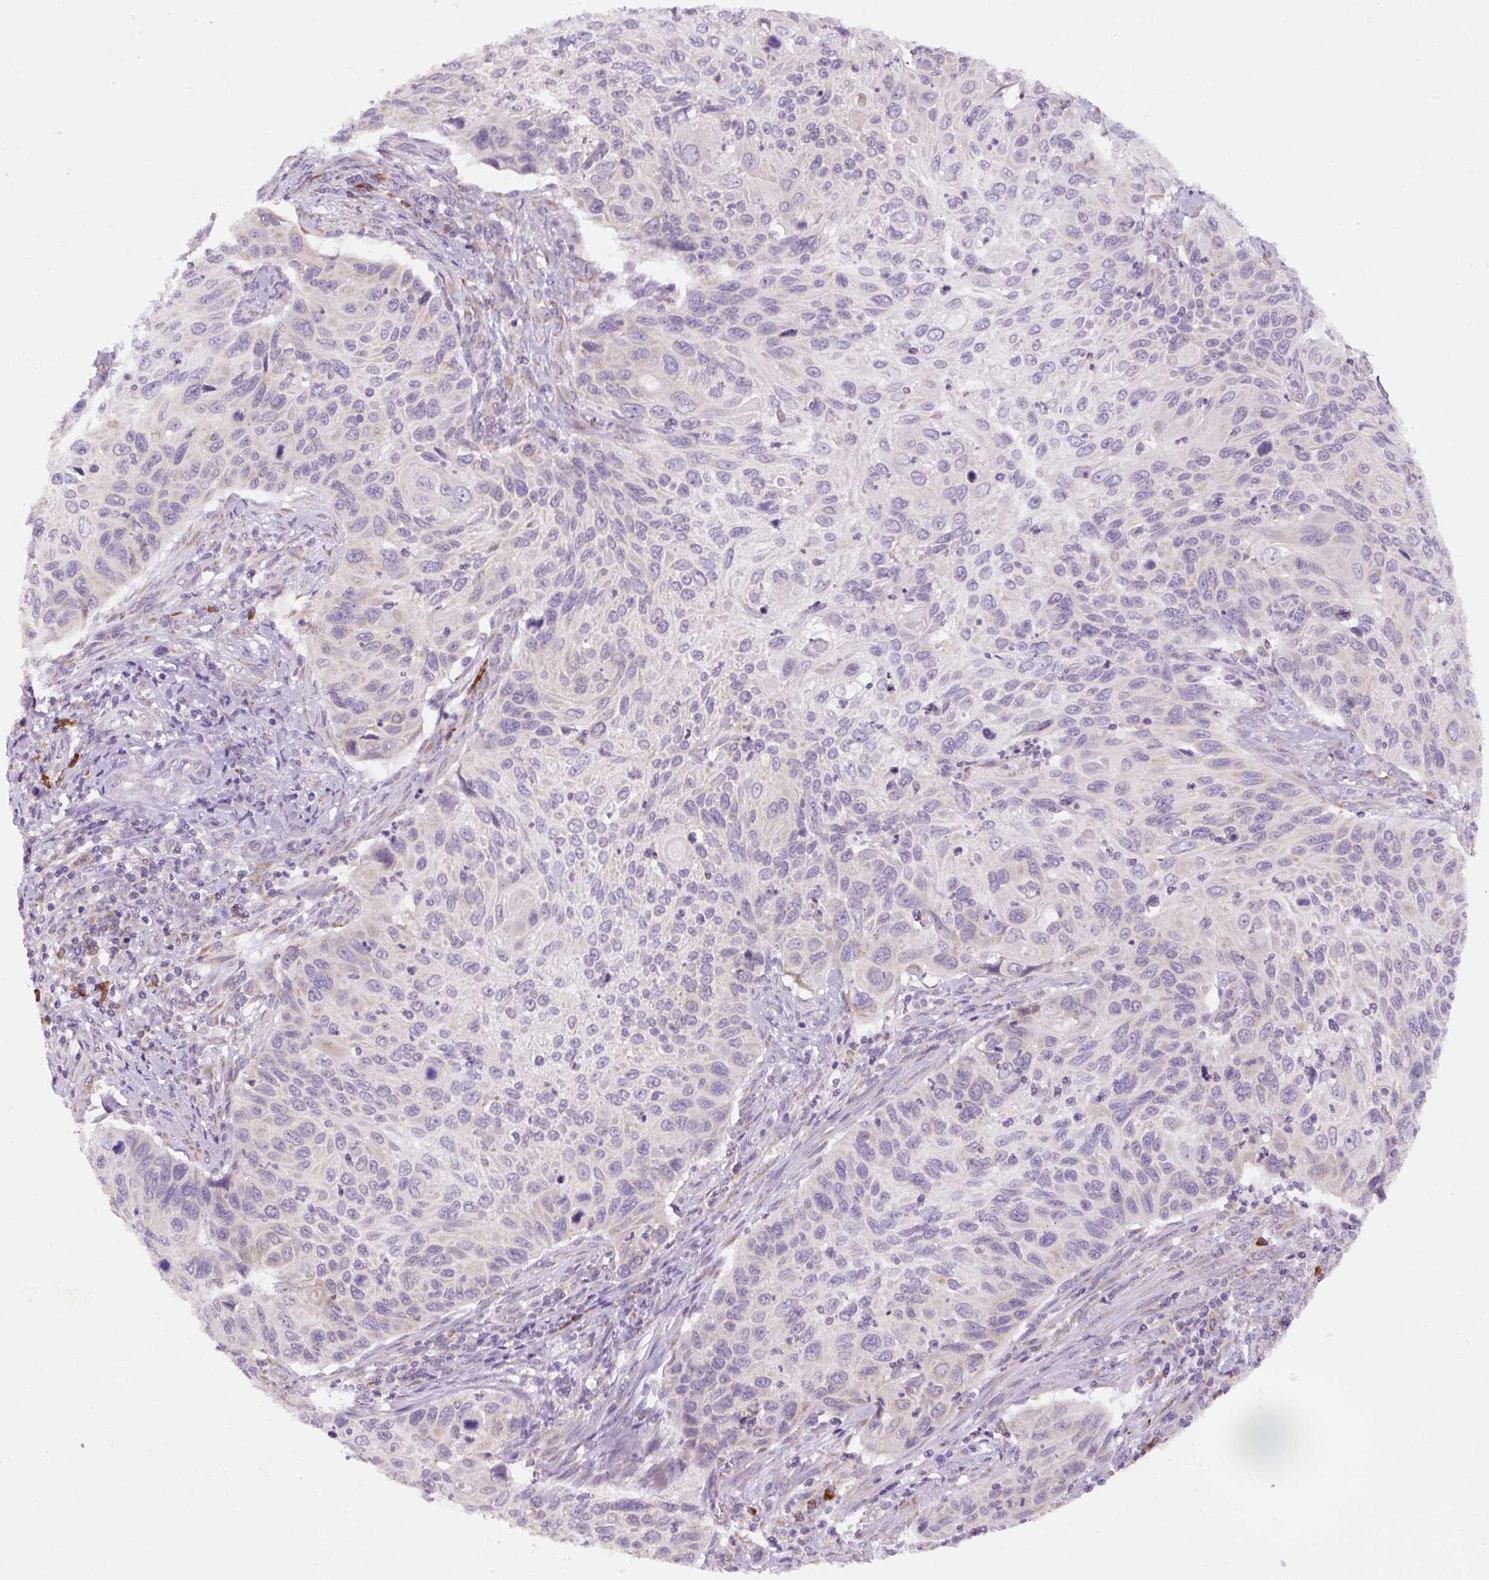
{"staining": {"intensity": "negative", "quantity": "none", "location": "none"}, "tissue": "cervical cancer", "cell_type": "Tumor cells", "image_type": "cancer", "snomed": [{"axis": "morphology", "description": "Squamous cell carcinoma, NOS"}, {"axis": "topography", "description": "Cervix"}], "caption": "Cervical cancer (squamous cell carcinoma) stained for a protein using IHC exhibits no expression tumor cells.", "gene": "DDOST", "patient": {"sex": "female", "age": 70}}